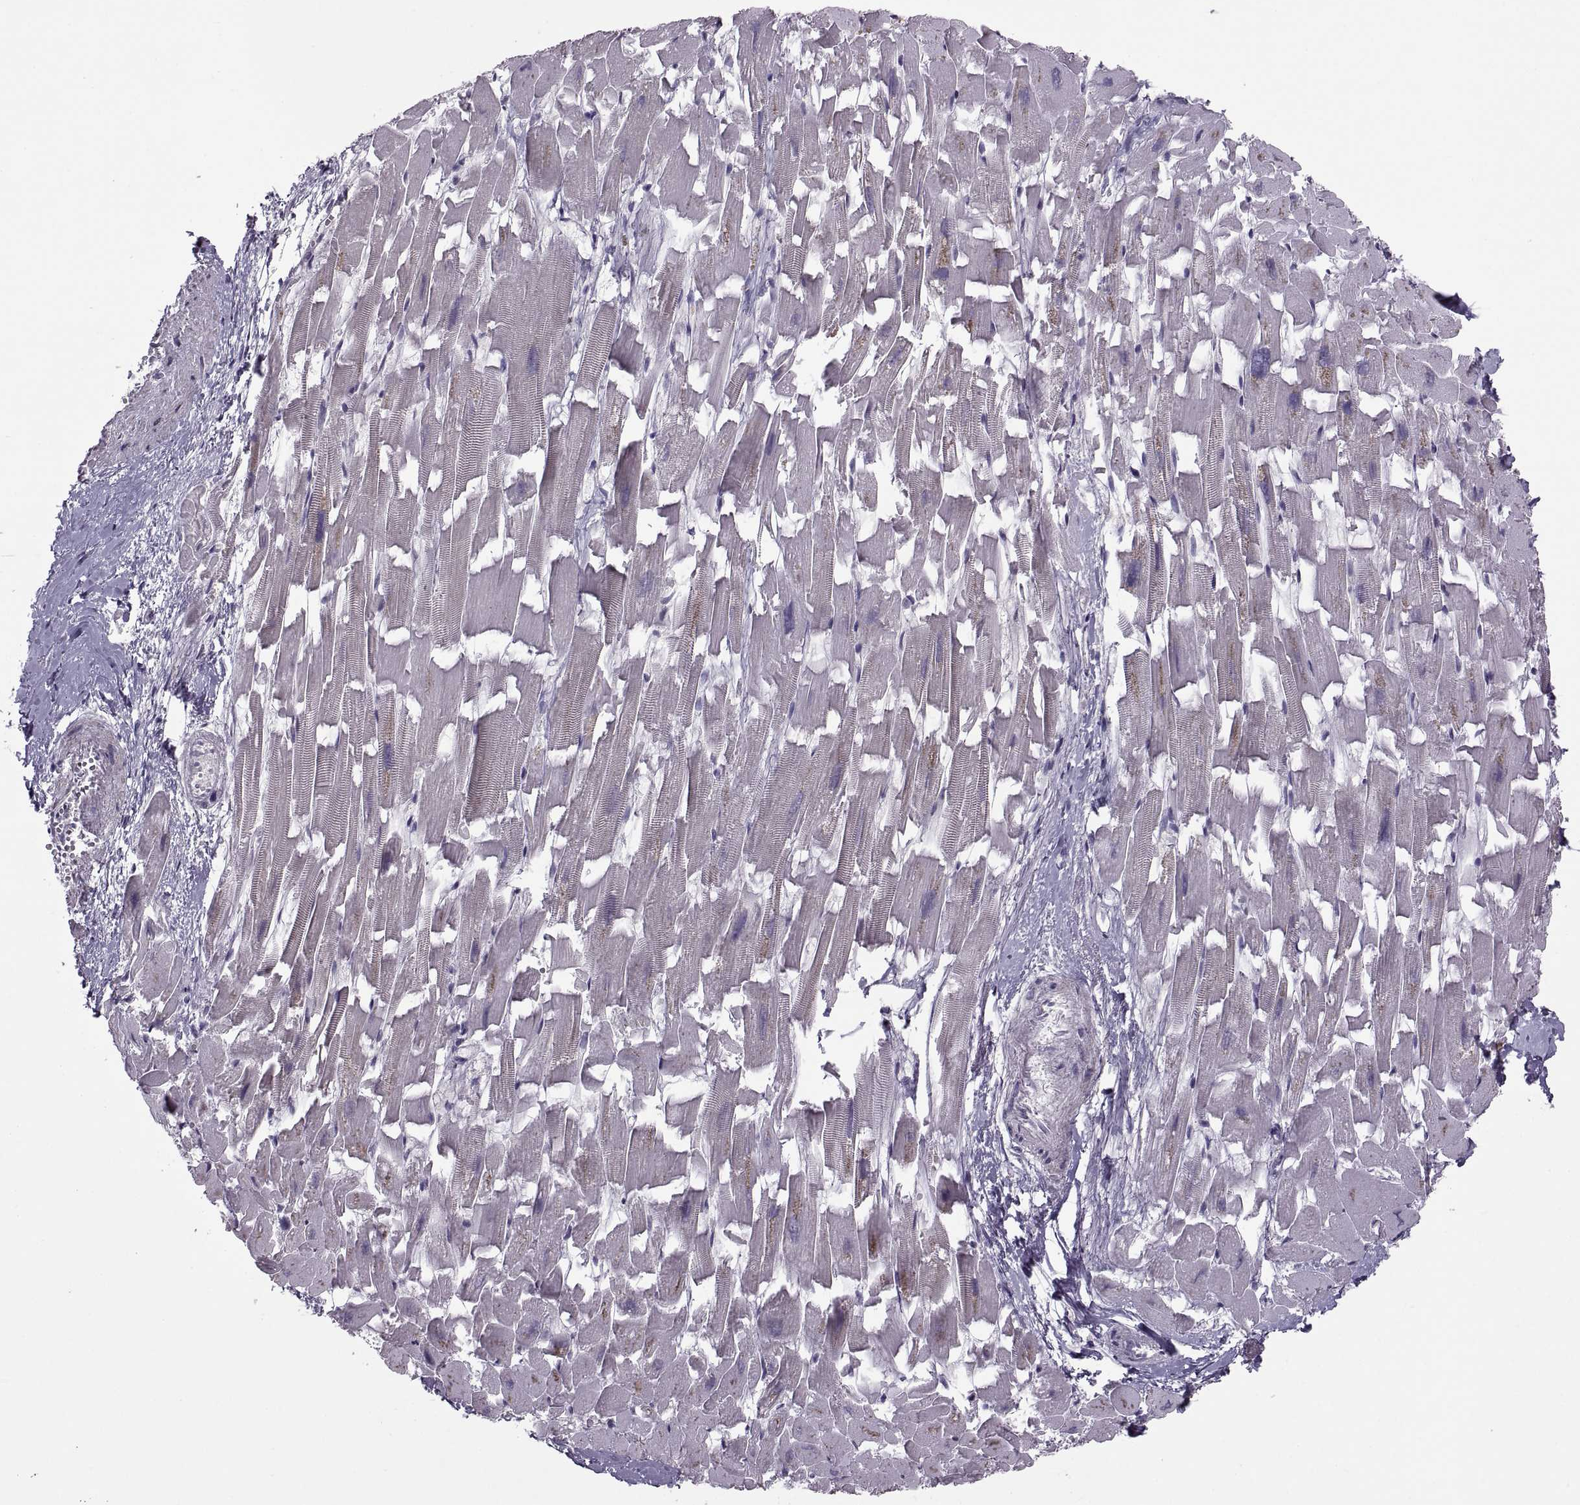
{"staining": {"intensity": "negative", "quantity": "none", "location": "none"}, "tissue": "heart muscle", "cell_type": "Cardiomyocytes", "image_type": "normal", "snomed": [{"axis": "morphology", "description": "Normal tissue, NOS"}, {"axis": "topography", "description": "Heart"}], "caption": "An image of human heart muscle is negative for staining in cardiomyocytes. (Immunohistochemistry (ihc), brightfield microscopy, high magnification).", "gene": "OTP", "patient": {"sex": "female", "age": 64}}